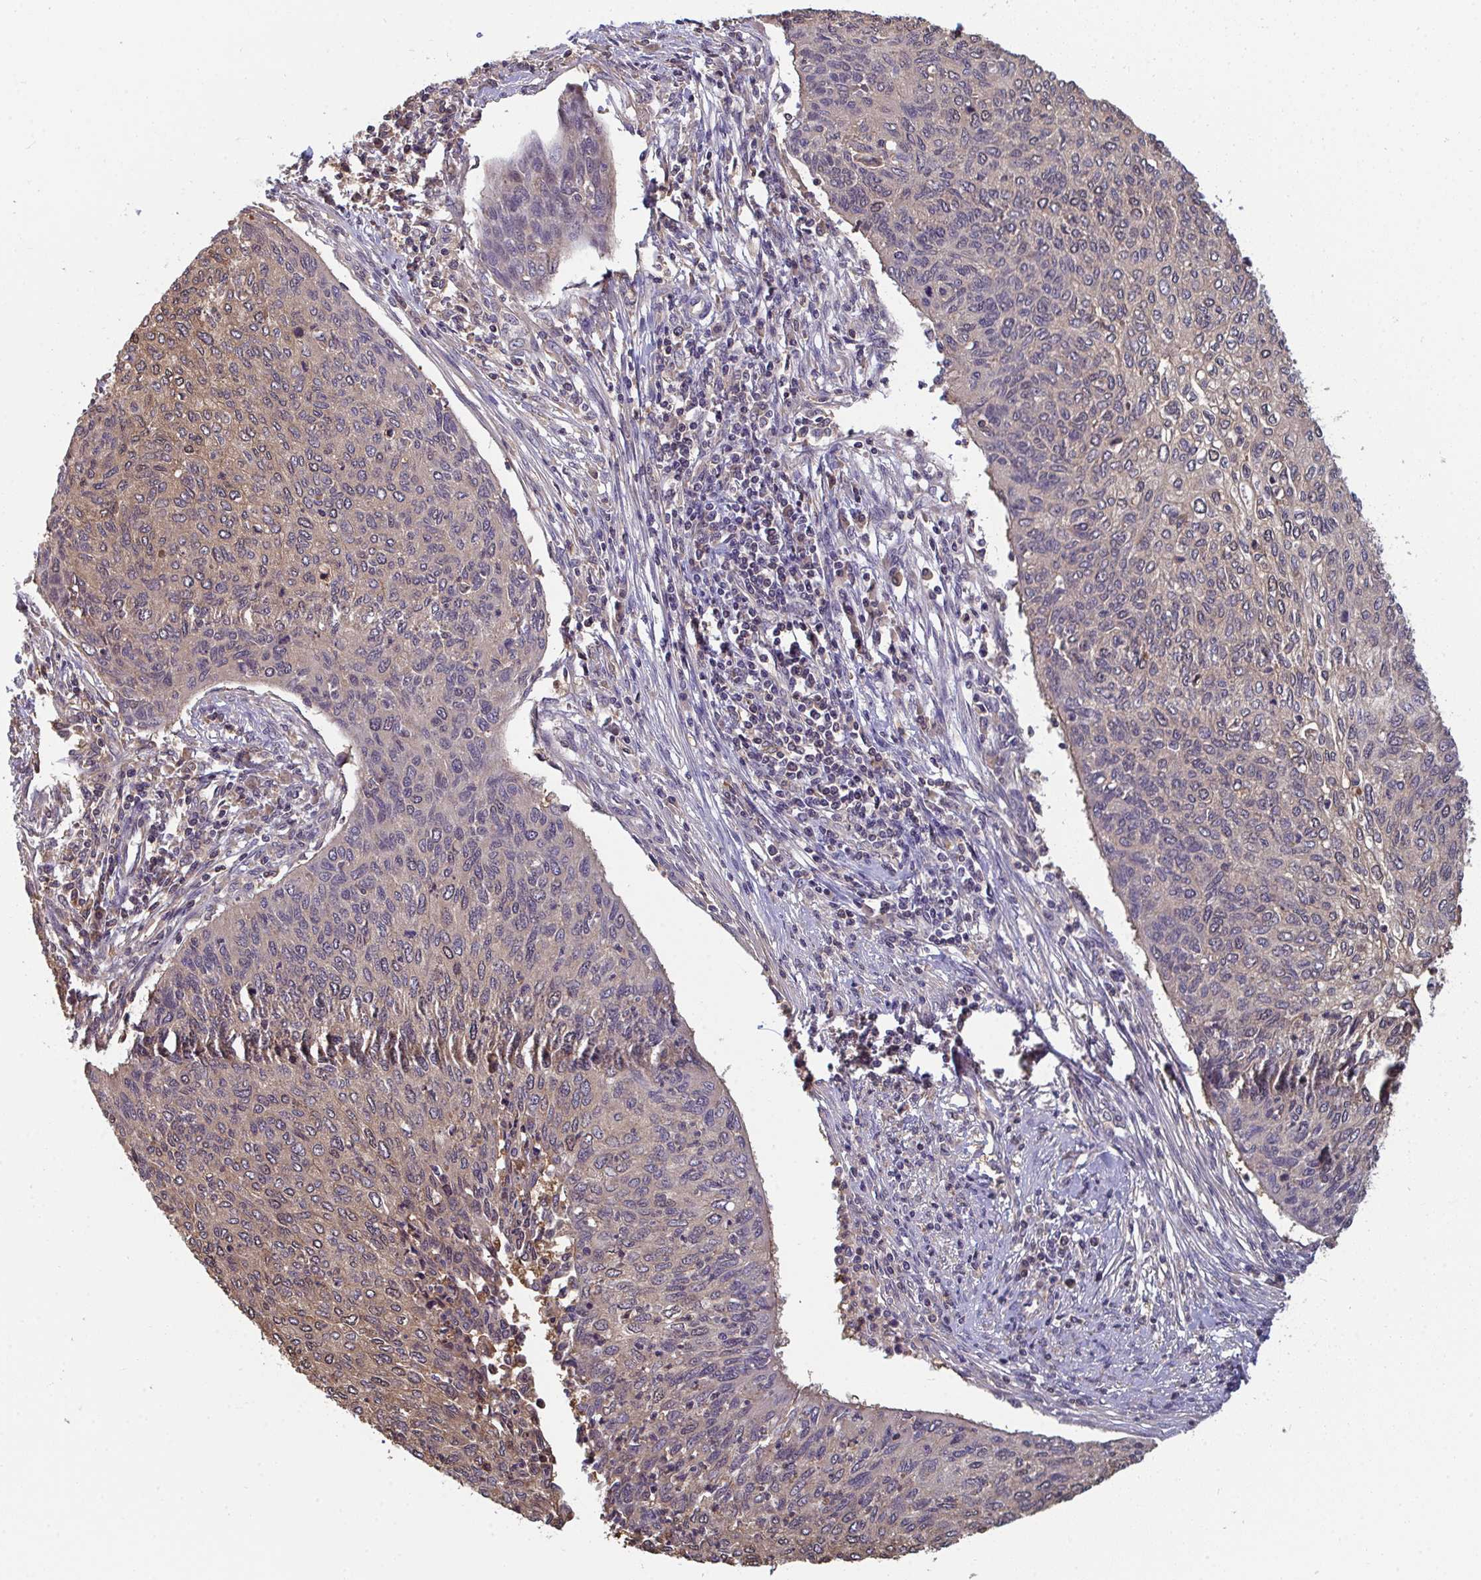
{"staining": {"intensity": "moderate", "quantity": "<25%", "location": "cytoplasmic/membranous,nuclear"}, "tissue": "cervical cancer", "cell_type": "Tumor cells", "image_type": "cancer", "snomed": [{"axis": "morphology", "description": "Squamous cell carcinoma, NOS"}, {"axis": "topography", "description": "Cervix"}], "caption": "An image showing moderate cytoplasmic/membranous and nuclear staining in about <25% of tumor cells in squamous cell carcinoma (cervical), as visualized by brown immunohistochemical staining.", "gene": "TTC9C", "patient": {"sex": "female", "age": 38}}